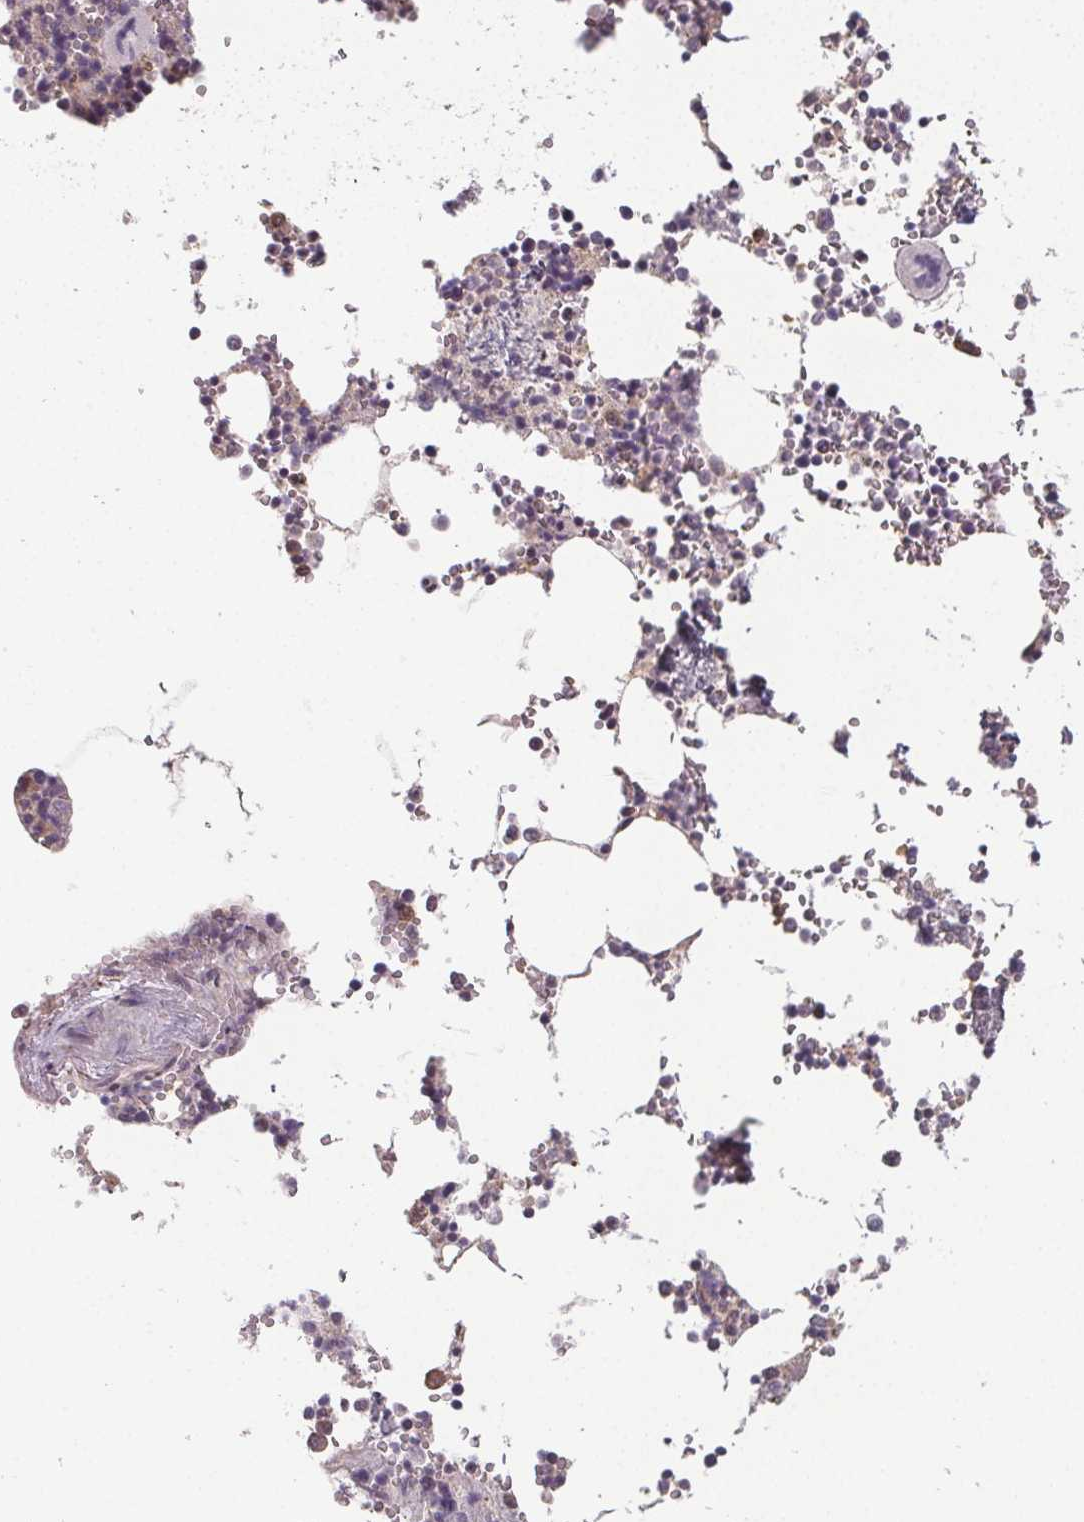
{"staining": {"intensity": "negative", "quantity": "none", "location": "none"}, "tissue": "bone marrow", "cell_type": "Hematopoietic cells", "image_type": "normal", "snomed": [{"axis": "morphology", "description": "Normal tissue, NOS"}, {"axis": "topography", "description": "Bone marrow"}], "caption": "IHC image of unremarkable bone marrow: human bone marrow stained with DAB (3,3'-diaminobenzidine) shows no significant protein expression in hematopoietic cells.", "gene": "SLC26A2", "patient": {"sex": "male", "age": 54}}